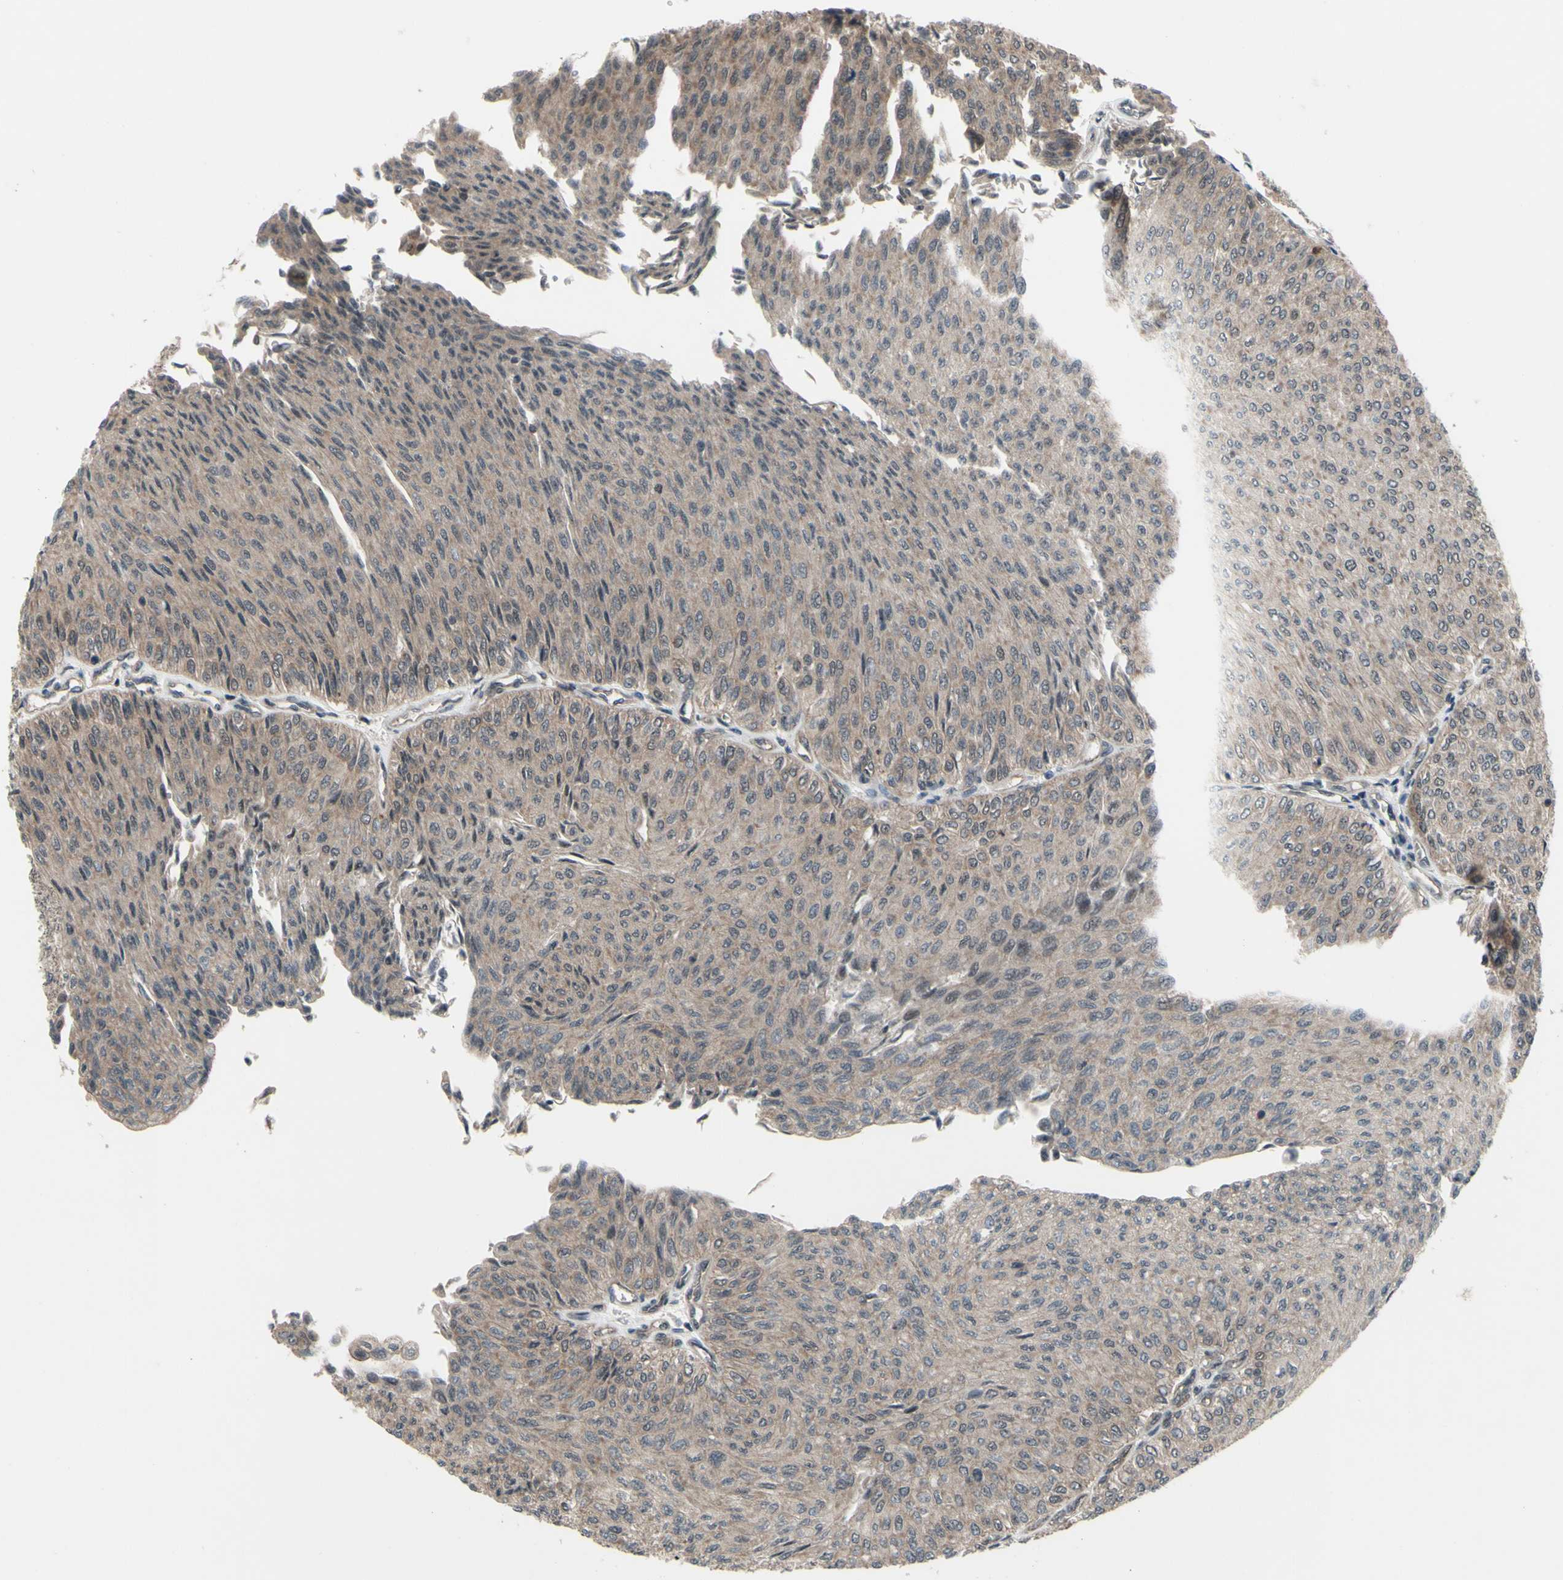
{"staining": {"intensity": "weak", "quantity": ">75%", "location": "cytoplasmic/membranous"}, "tissue": "urothelial cancer", "cell_type": "Tumor cells", "image_type": "cancer", "snomed": [{"axis": "morphology", "description": "Urothelial carcinoma, Low grade"}, {"axis": "topography", "description": "Urinary bladder"}], "caption": "Immunohistochemical staining of low-grade urothelial carcinoma shows low levels of weak cytoplasmic/membranous protein positivity in approximately >75% of tumor cells. (IHC, brightfield microscopy, high magnification).", "gene": "TRDMT1", "patient": {"sex": "male", "age": 78}}